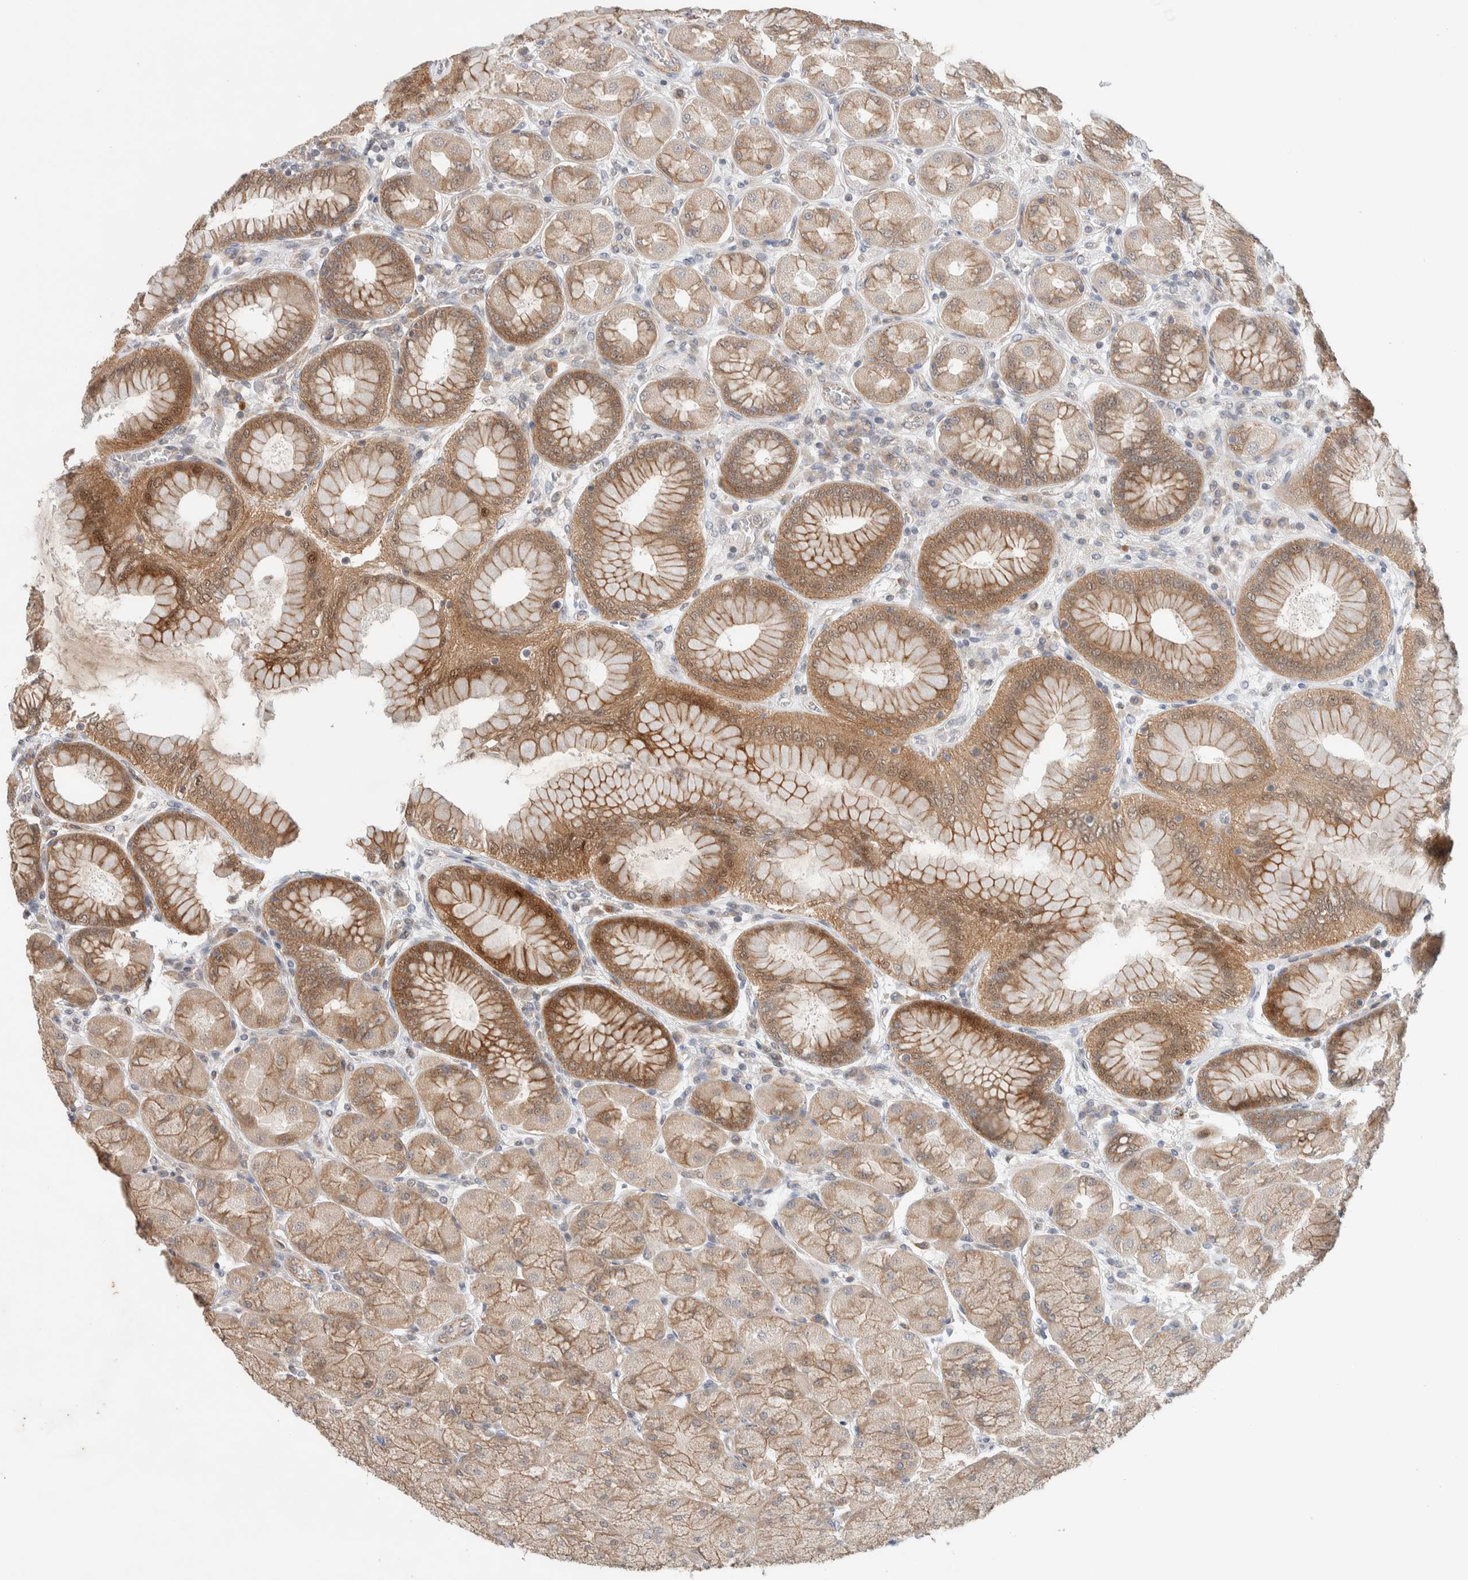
{"staining": {"intensity": "strong", "quantity": "25%-75%", "location": "cytoplasmic/membranous"}, "tissue": "stomach", "cell_type": "Glandular cells", "image_type": "normal", "snomed": [{"axis": "morphology", "description": "Normal tissue, NOS"}, {"axis": "topography", "description": "Stomach, upper"}], "caption": "Stomach stained for a protein (brown) displays strong cytoplasmic/membranous positive expression in about 25%-75% of glandular cells.", "gene": "DEPTOR", "patient": {"sex": "female", "age": 56}}